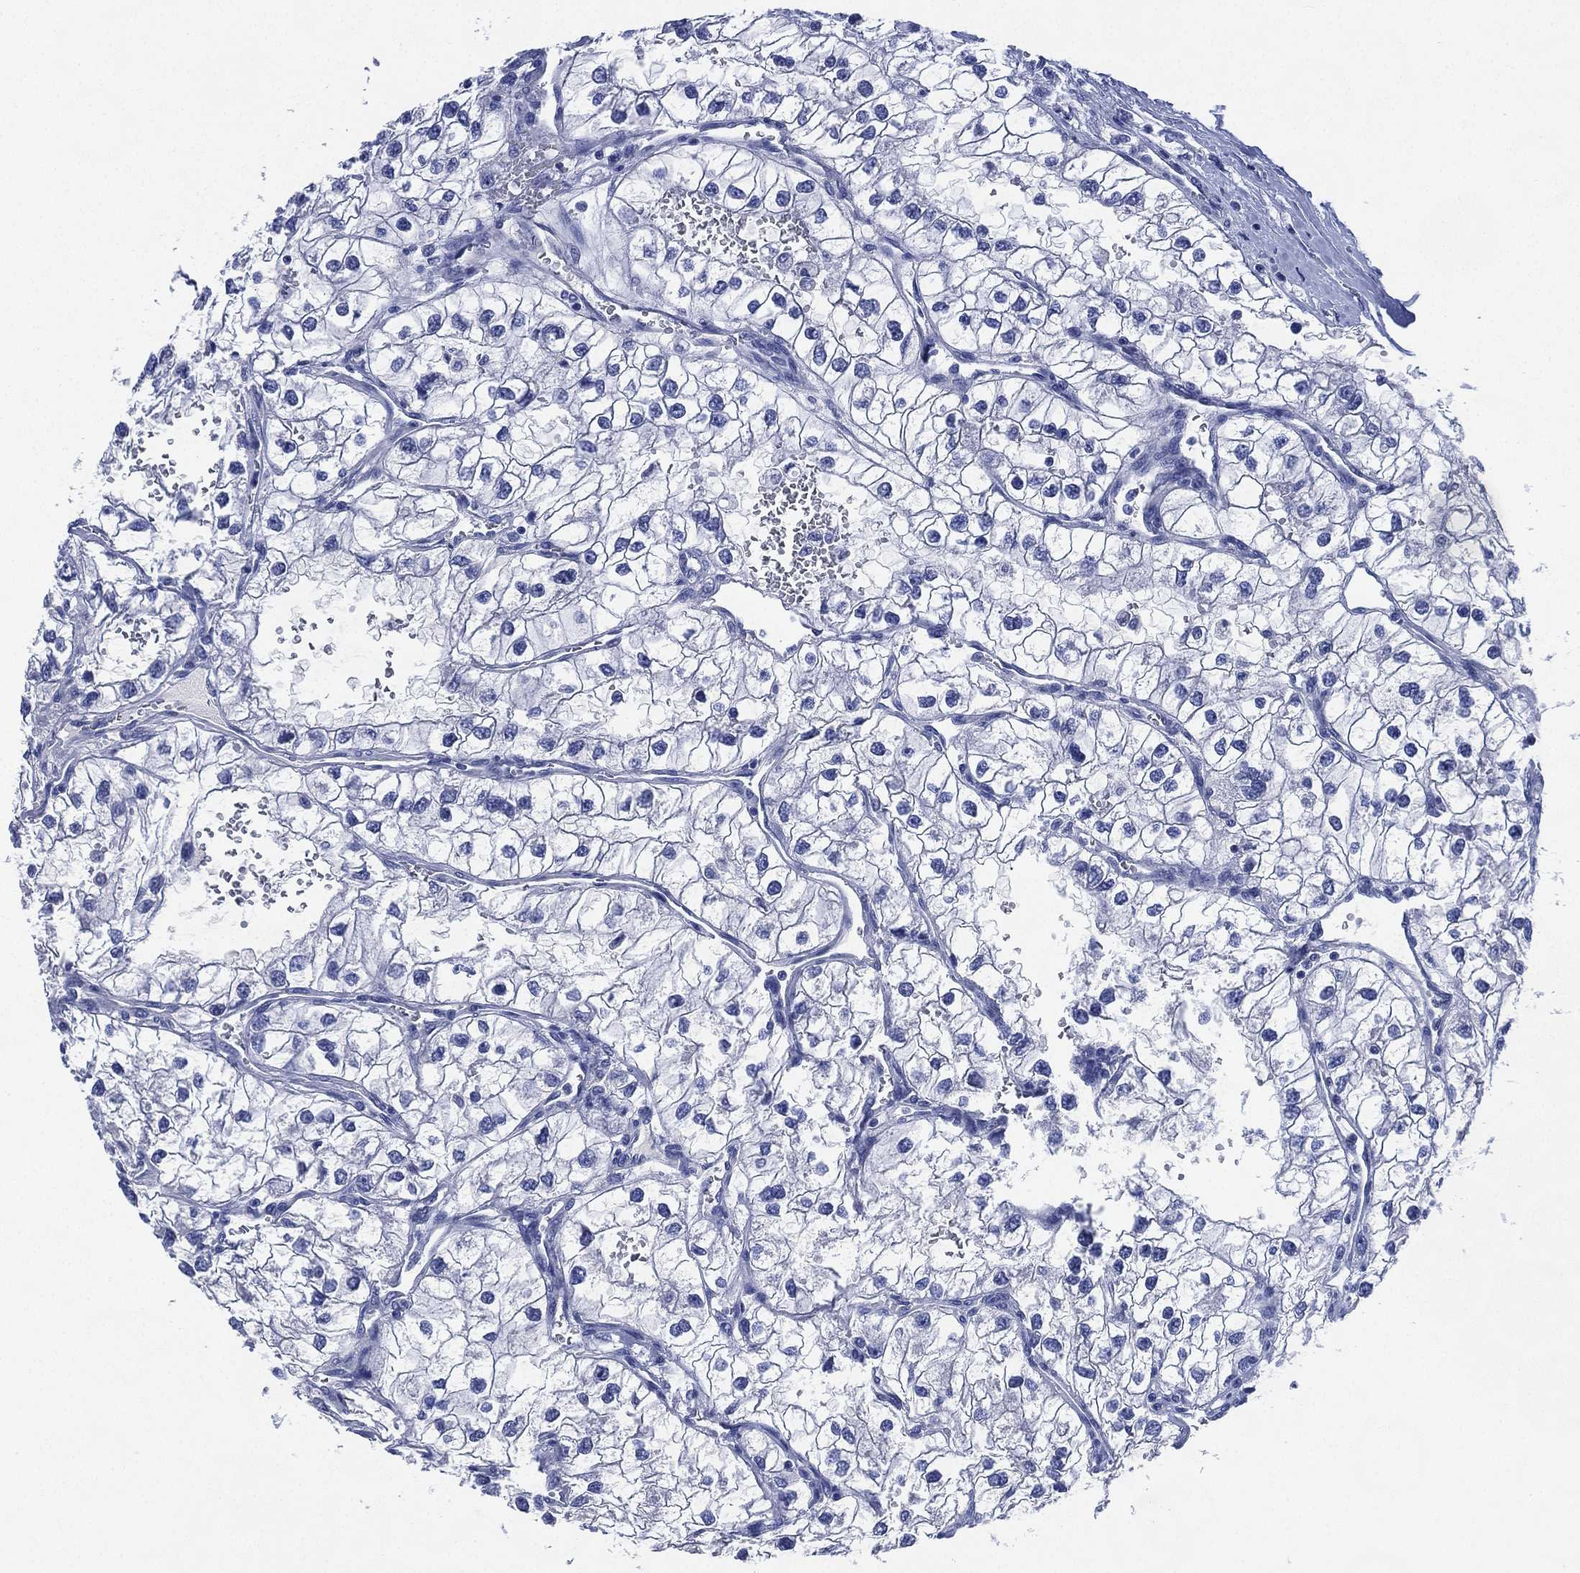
{"staining": {"intensity": "negative", "quantity": "none", "location": "none"}, "tissue": "renal cancer", "cell_type": "Tumor cells", "image_type": "cancer", "snomed": [{"axis": "morphology", "description": "Adenocarcinoma, NOS"}, {"axis": "topography", "description": "Kidney"}], "caption": "IHC of renal adenocarcinoma exhibits no positivity in tumor cells. (DAB immunohistochemistry visualized using brightfield microscopy, high magnification).", "gene": "CCDC70", "patient": {"sex": "male", "age": 59}}